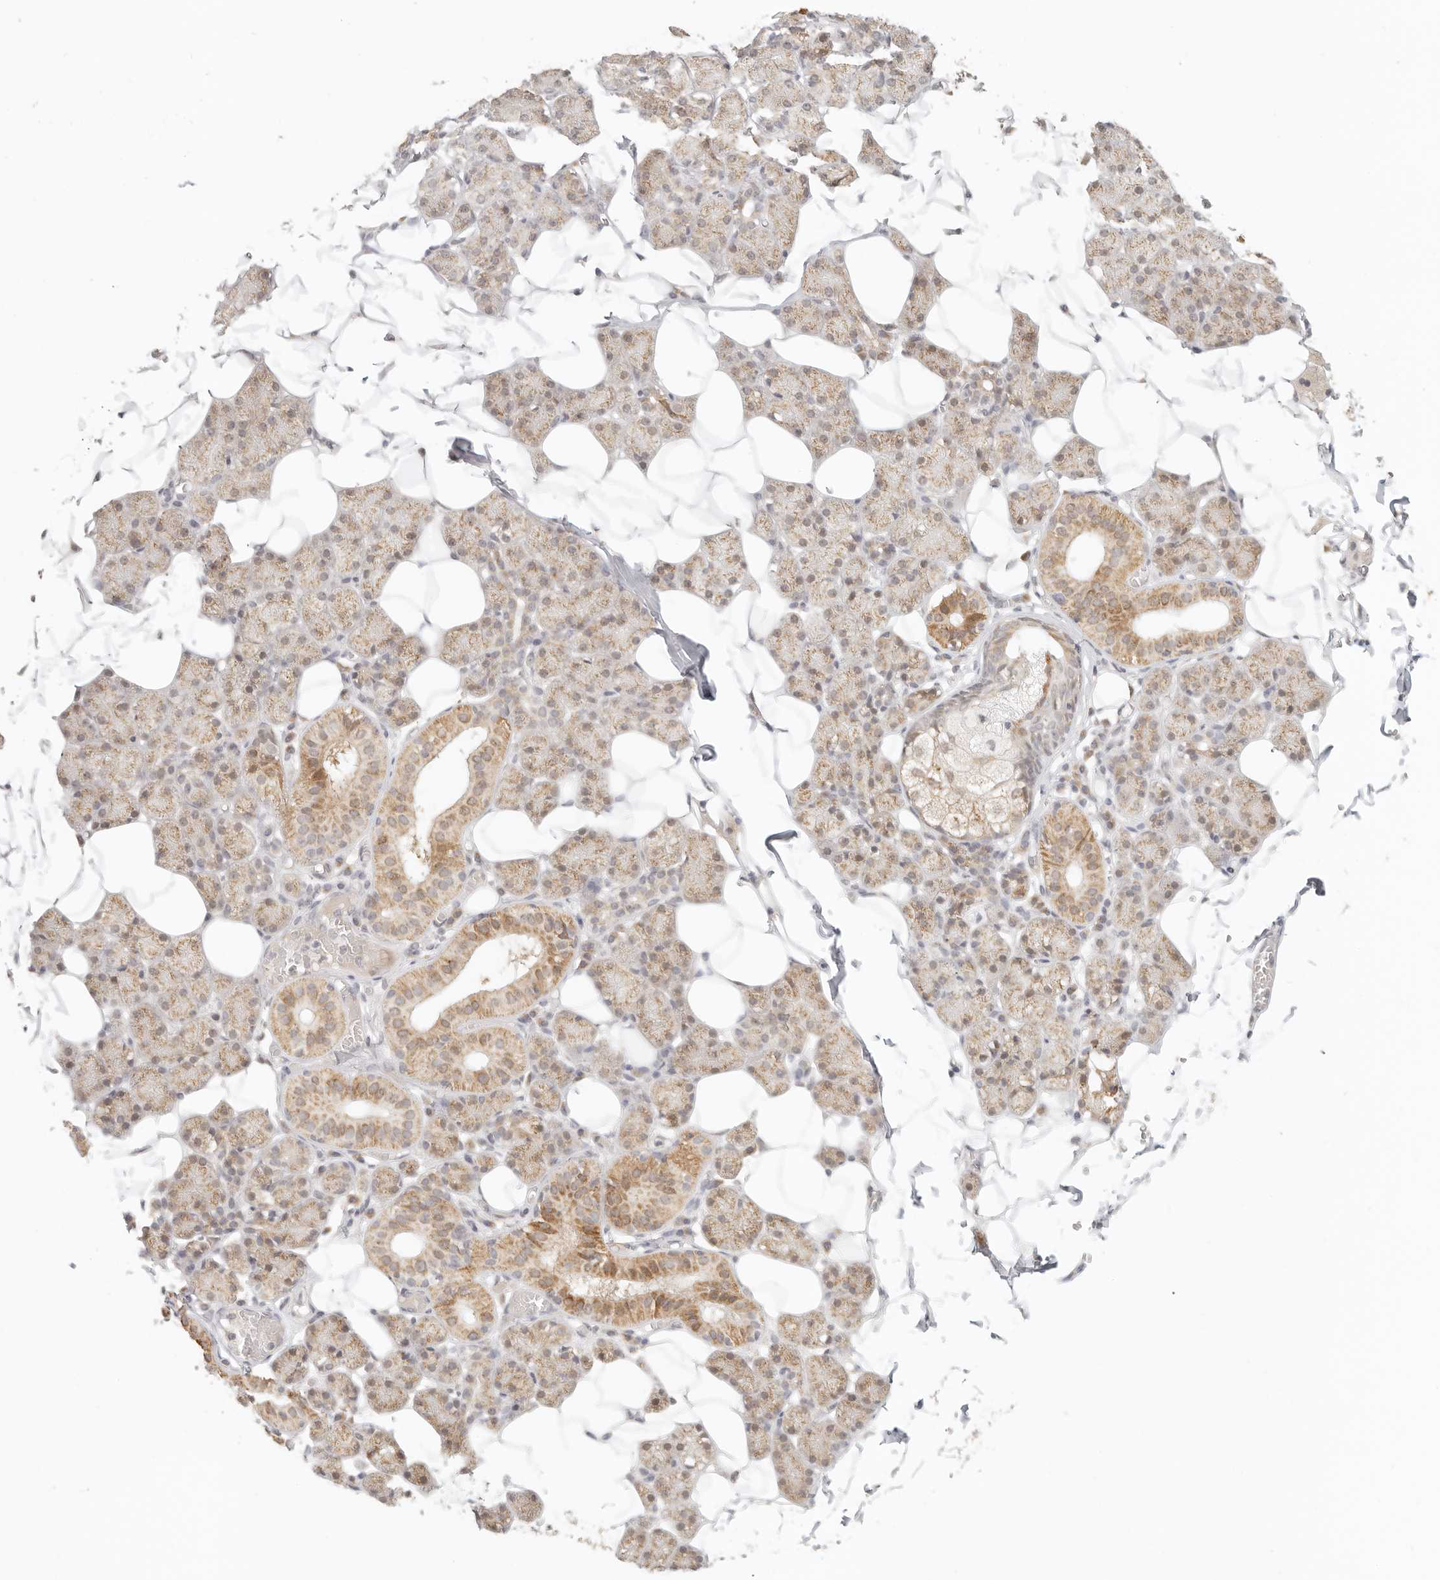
{"staining": {"intensity": "moderate", "quantity": "25%-75%", "location": "cytoplasmic/membranous"}, "tissue": "salivary gland", "cell_type": "Glandular cells", "image_type": "normal", "snomed": [{"axis": "morphology", "description": "Normal tissue, NOS"}, {"axis": "topography", "description": "Salivary gland"}], "caption": "Moderate cytoplasmic/membranous staining for a protein is seen in about 25%-75% of glandular cells of normal salivary gland using IHC.", "gene": "INTS11", "patient": {"sex": "female", "age": 33}}